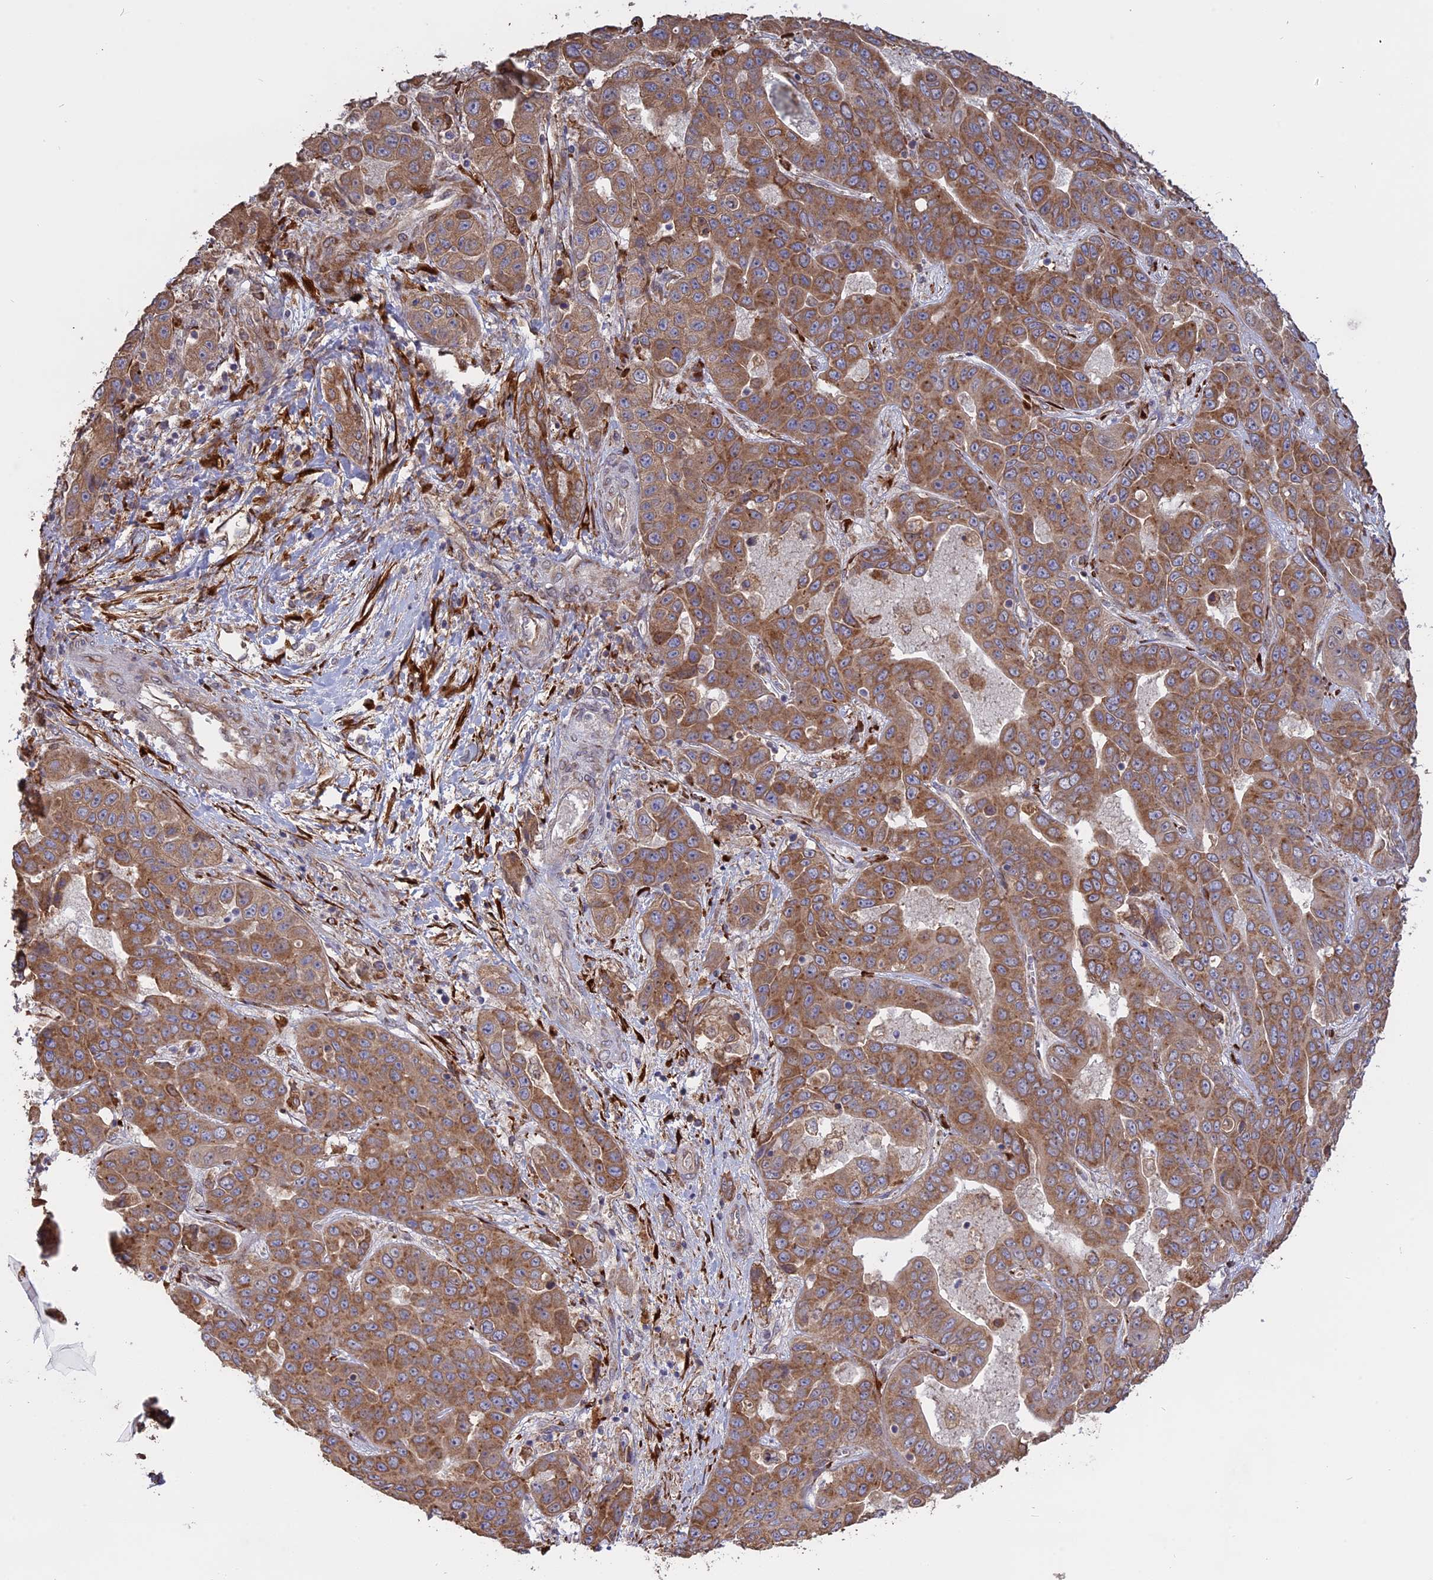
{"staining": {"intensity": "moderate", "quantity": ">75%", "location": "cytoplasmic/membranous"}, "tissue": "liver cancer", "cell_type": "Tumor cells", "image_type": "cancer", "snomed": [{"axis": "morphology", "description": "Cholangiocarcinoma"}, {"axis": "topography", "description": "Liver"}], "caption": "Liver cholangiocarcinoma tissue displays moderate cytoplasmic/membranous expression in about >75% of tumor cells, visualized by immunohistochemistry.", "gene": "PPIC", "patient": {"sex": "female", "age": 52}}